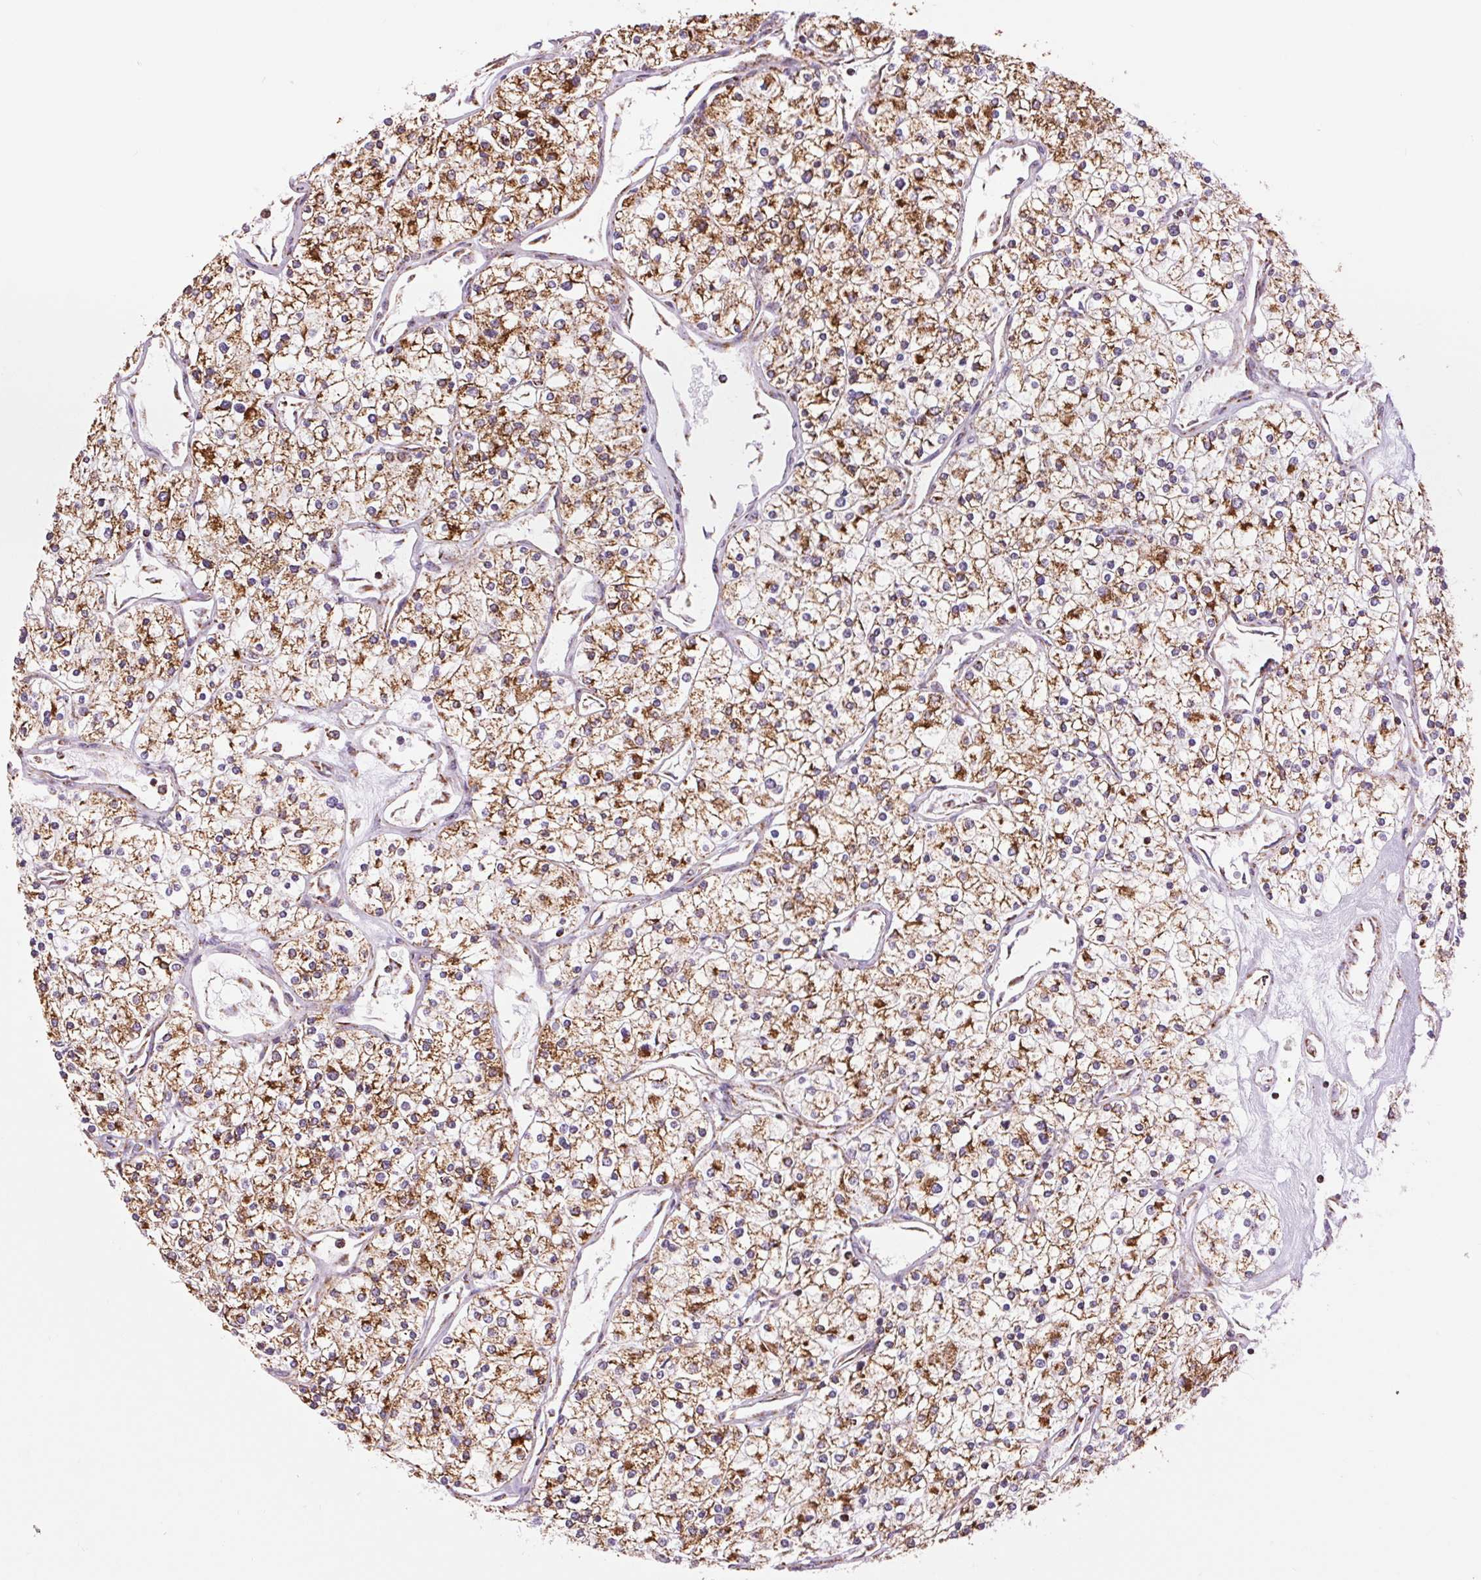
{"staining": {"intensity": "strong", "quantity": ">75%", "location": "cytoplasmic/membranous"}, "tissue": "renal cancer", "cell_type": "Tumor cells", "image_type": "cancer", "snomed": [{"axis": "morphology", "description": "Adenocarcinoma, NOS"}, {"axis": "topography", "description": "Kidney"}], "caption": "The image shows a brown stain indicating the presence of a protein in the cytoplasmic/membranous of tumor cells in renal cancer (adenocarcinoma).", "gene": "ATP5PB", "patient": {"sex": "male", "age": 80}}